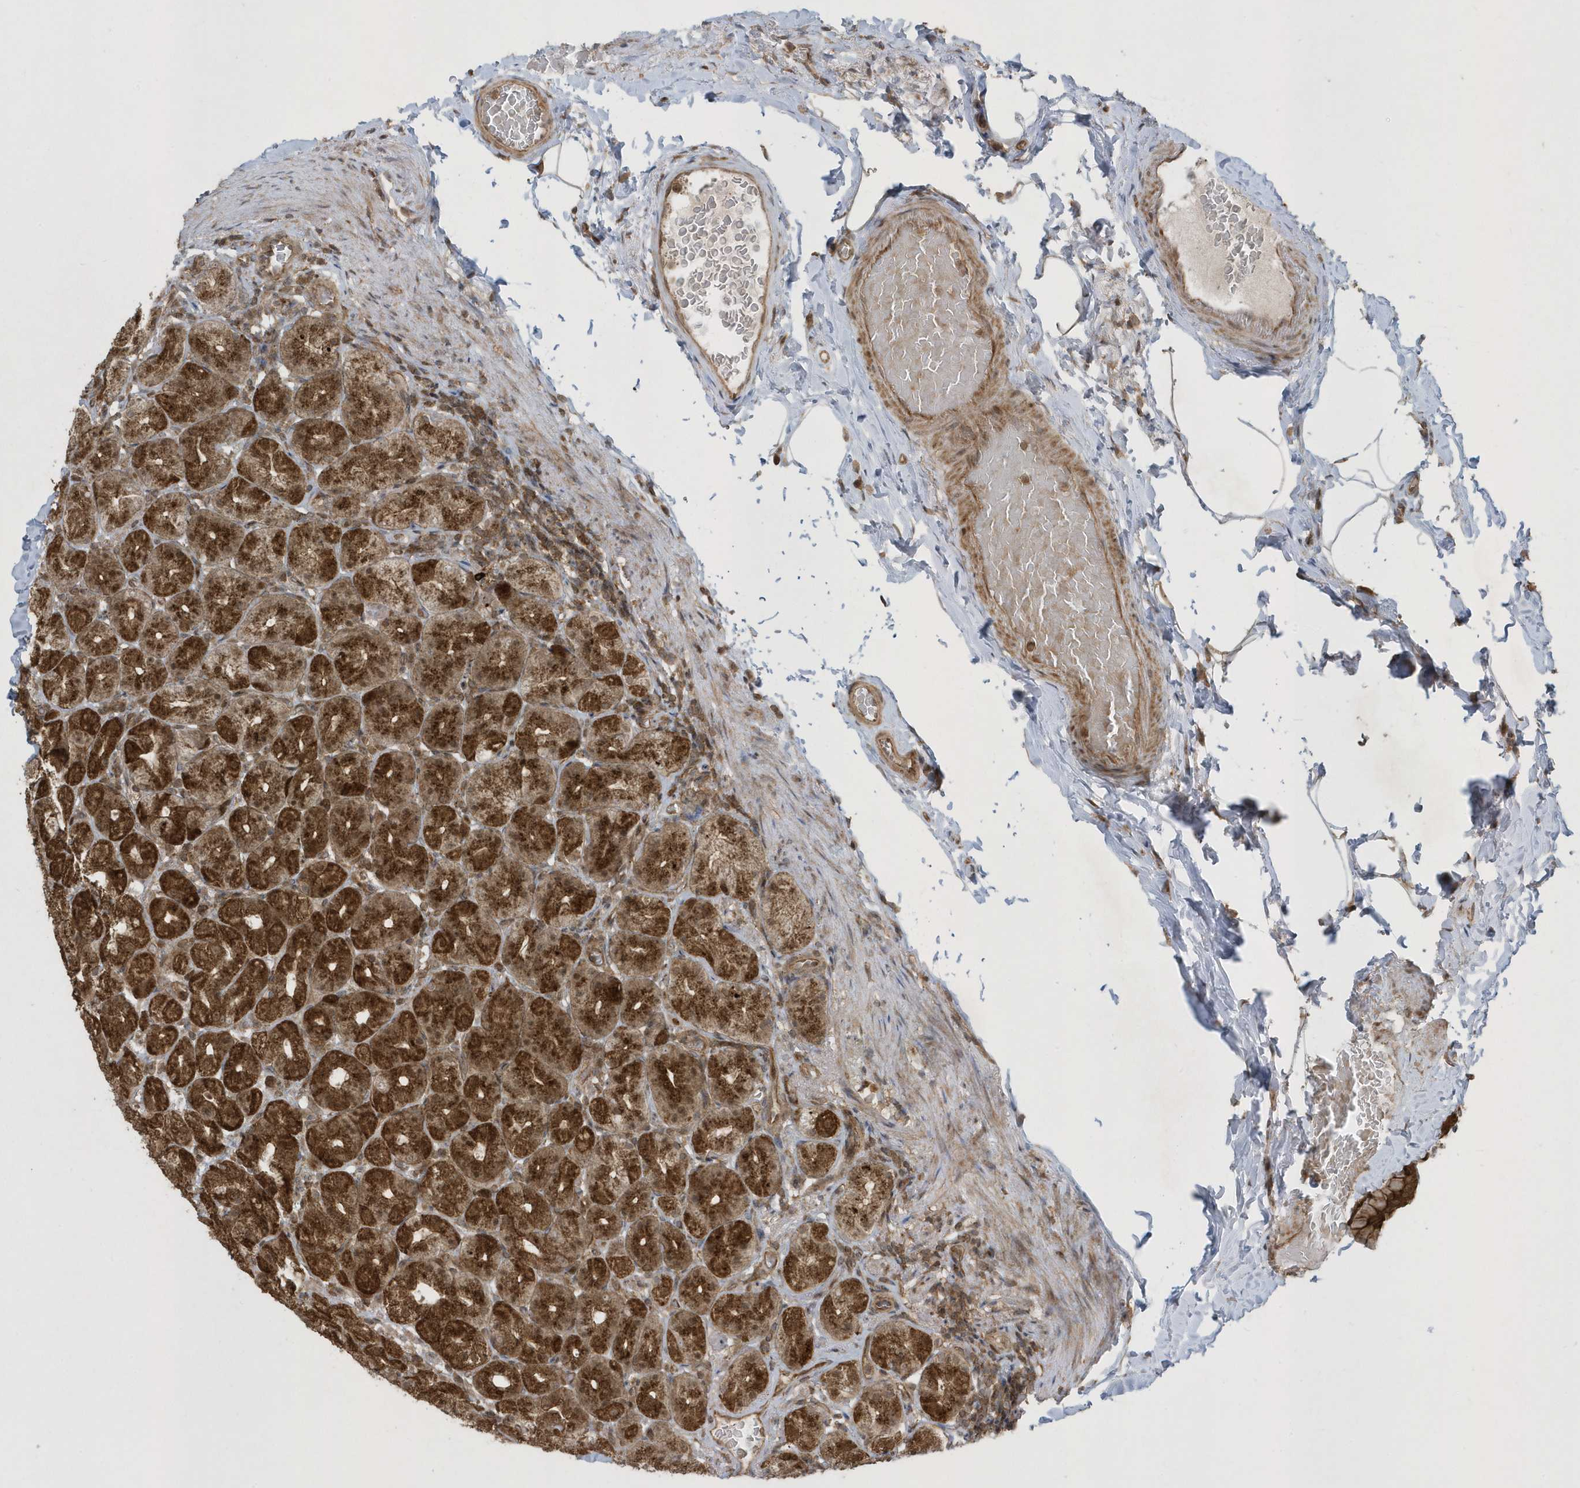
{"staining": {"intensity": "strong", "quantity": ">75%", "location": "cytoplasmic/membranous"}, "tissue": "stomach", "cell_type": "Glandular cells", "image_type": "normal", "snomed": [{"axis": "morphology", "description": "Normal tissue, NOS"}, {"axis": "topography", "description": "Stomach, upper"}], "caption": "High-power microscopy captured an immunohistochemistry (IHC) image of normal stomach, revealing strong cytoplasmic/membranous positivity in about >75% of glandular cells. The protein is stained brown, and the nuclei are stained in blue (DAB IHC with brightfield microscopy, high magnification).", "gene": "STAMBP", "patient": {"sex": "male", "age": 68}}